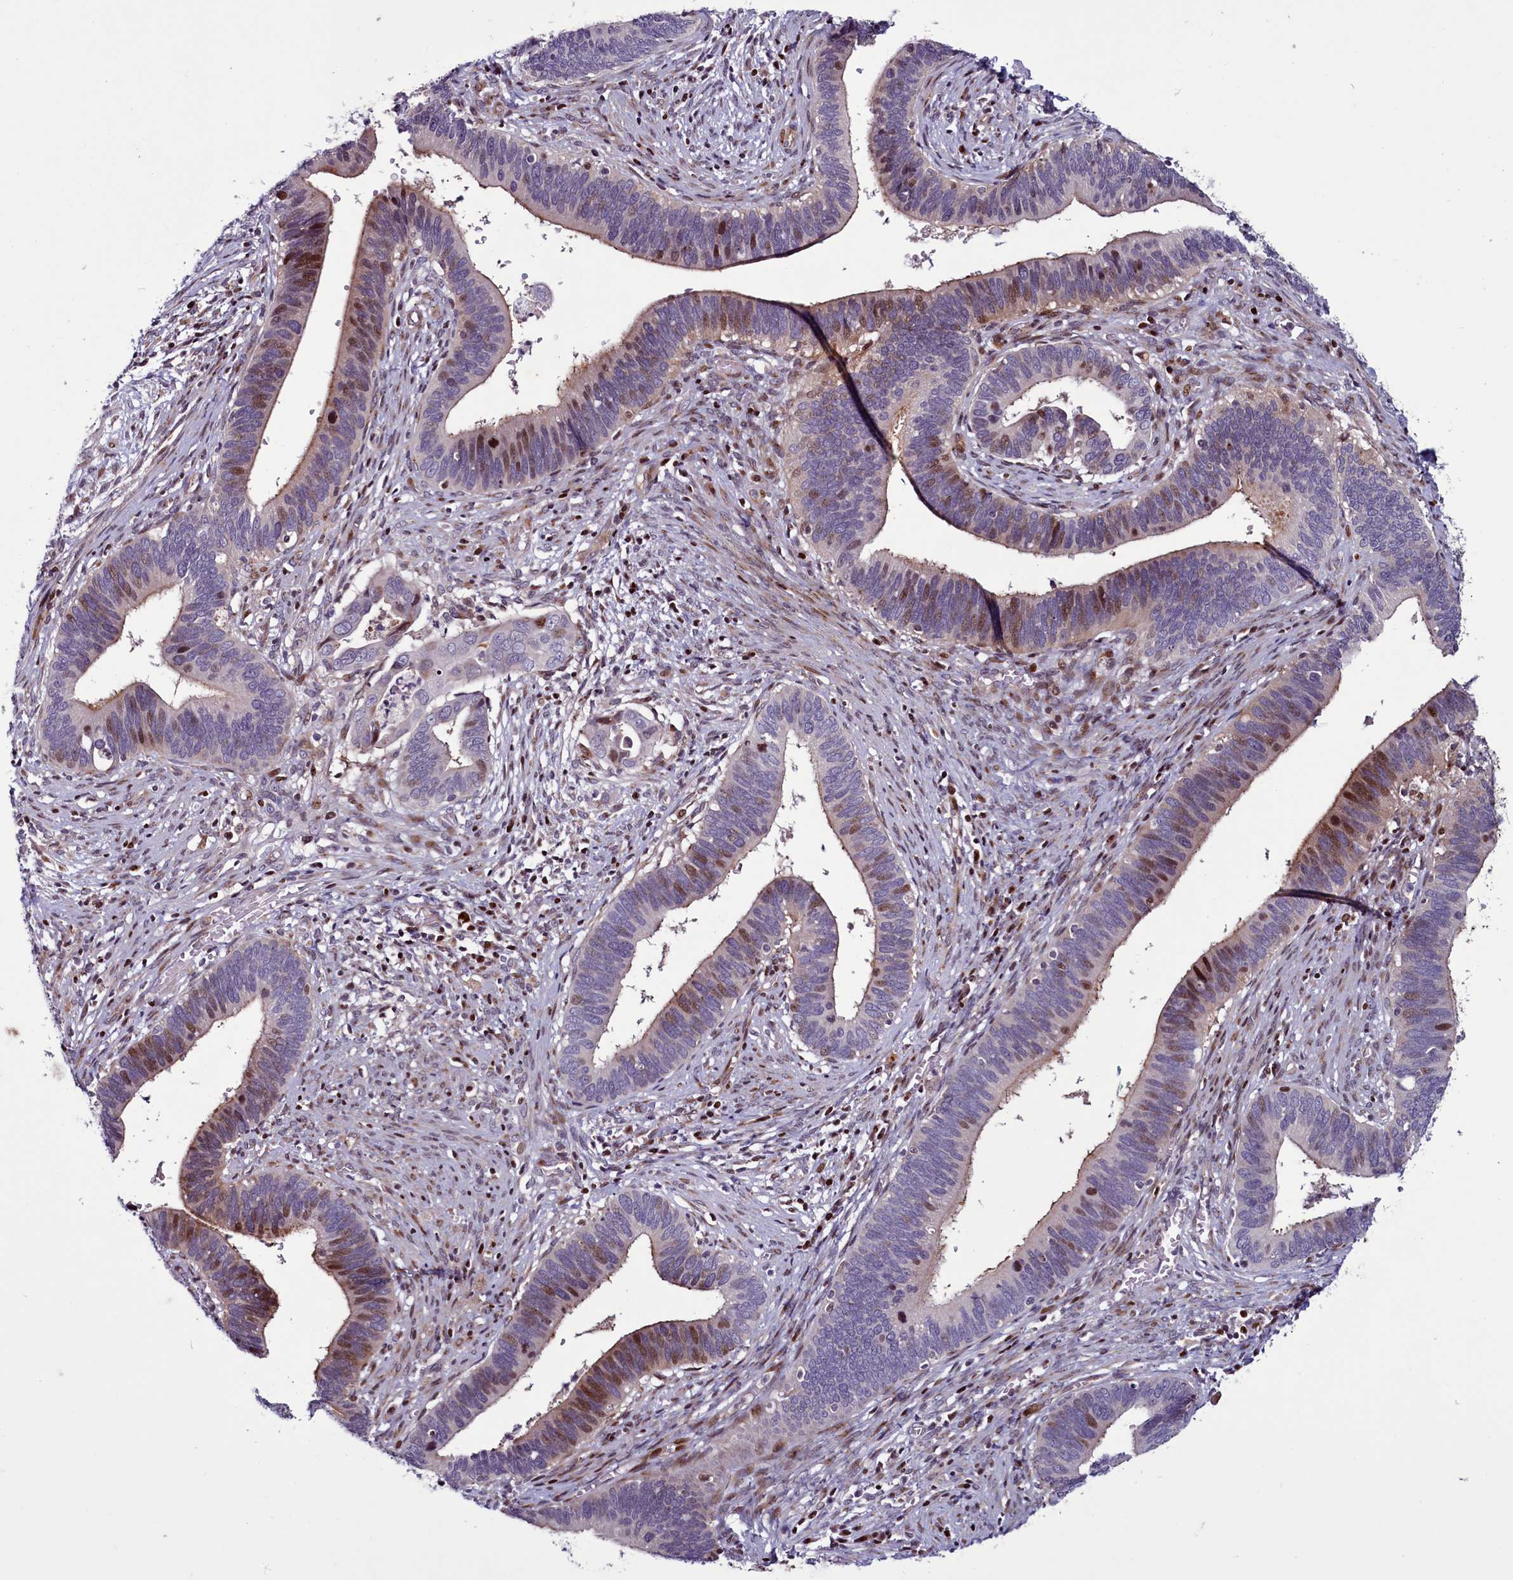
{"staining": {"intensity": "strong", "quantity": "<25%", "location": "nuclear"}, "tissue": "cervical cancer", "cell_type": "Tumor cells", "image_type": "cancer", "snomed": [{"axis": "morphology", "description": "Adenocarcinoma, NOS"}, {"axis": "topography", "description": "Cervix"}], "caption": "This micrograph demonstrates cervical adenocarcinoma stained with immunohistochemistry (IHC) to label a protein in brown. The nuclear of tumor cells show strong positivity for the protein. Nuclei are counter-stained blue.", "gene": "WBP11", "patient": {"sex": "female", "age": 42}}